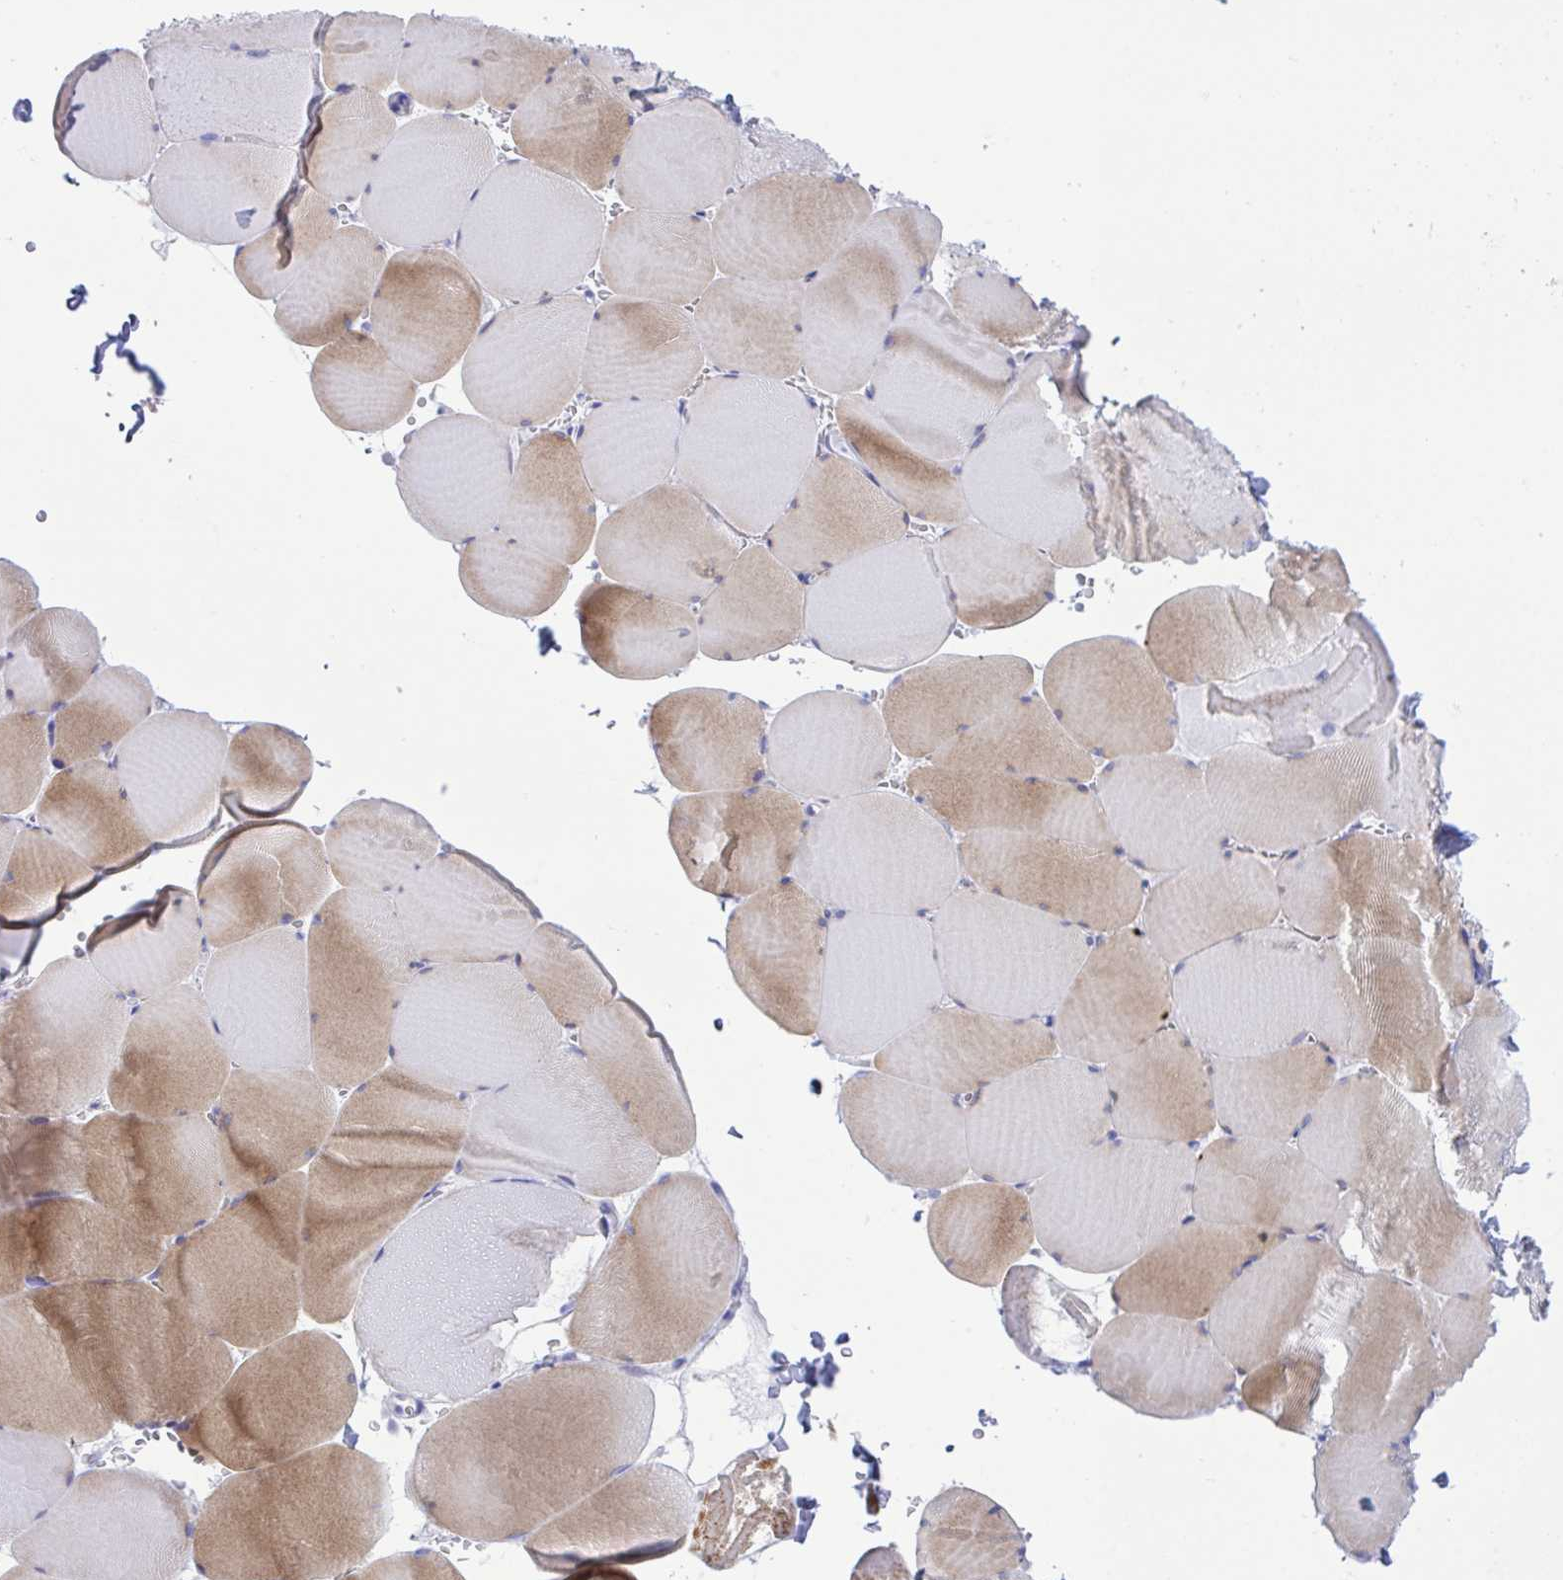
{"staining": {"intensity": "moderate", "quantity": "25%-75%", "location": "cytoplasmic/membranous"}, "tissue": "skeletal muscle", "cell_type": "Myocytes", "image_type": "normal", "snomed": [{"axis": "morphology", "description": "Normal tissue, NOS"}, {"axis": "topography", "description": "Skeletal muscle"}, {"axis": "topography", "description": "Head-Neck"}], "caption": "Skeletal muscle stained for a protein (brown) shows moderate cytoplasmic/membranous positive expression in about 25%-75% of myocytes.", "gene": "BEX5", "patient": {"sex": "male", "age": 66}}